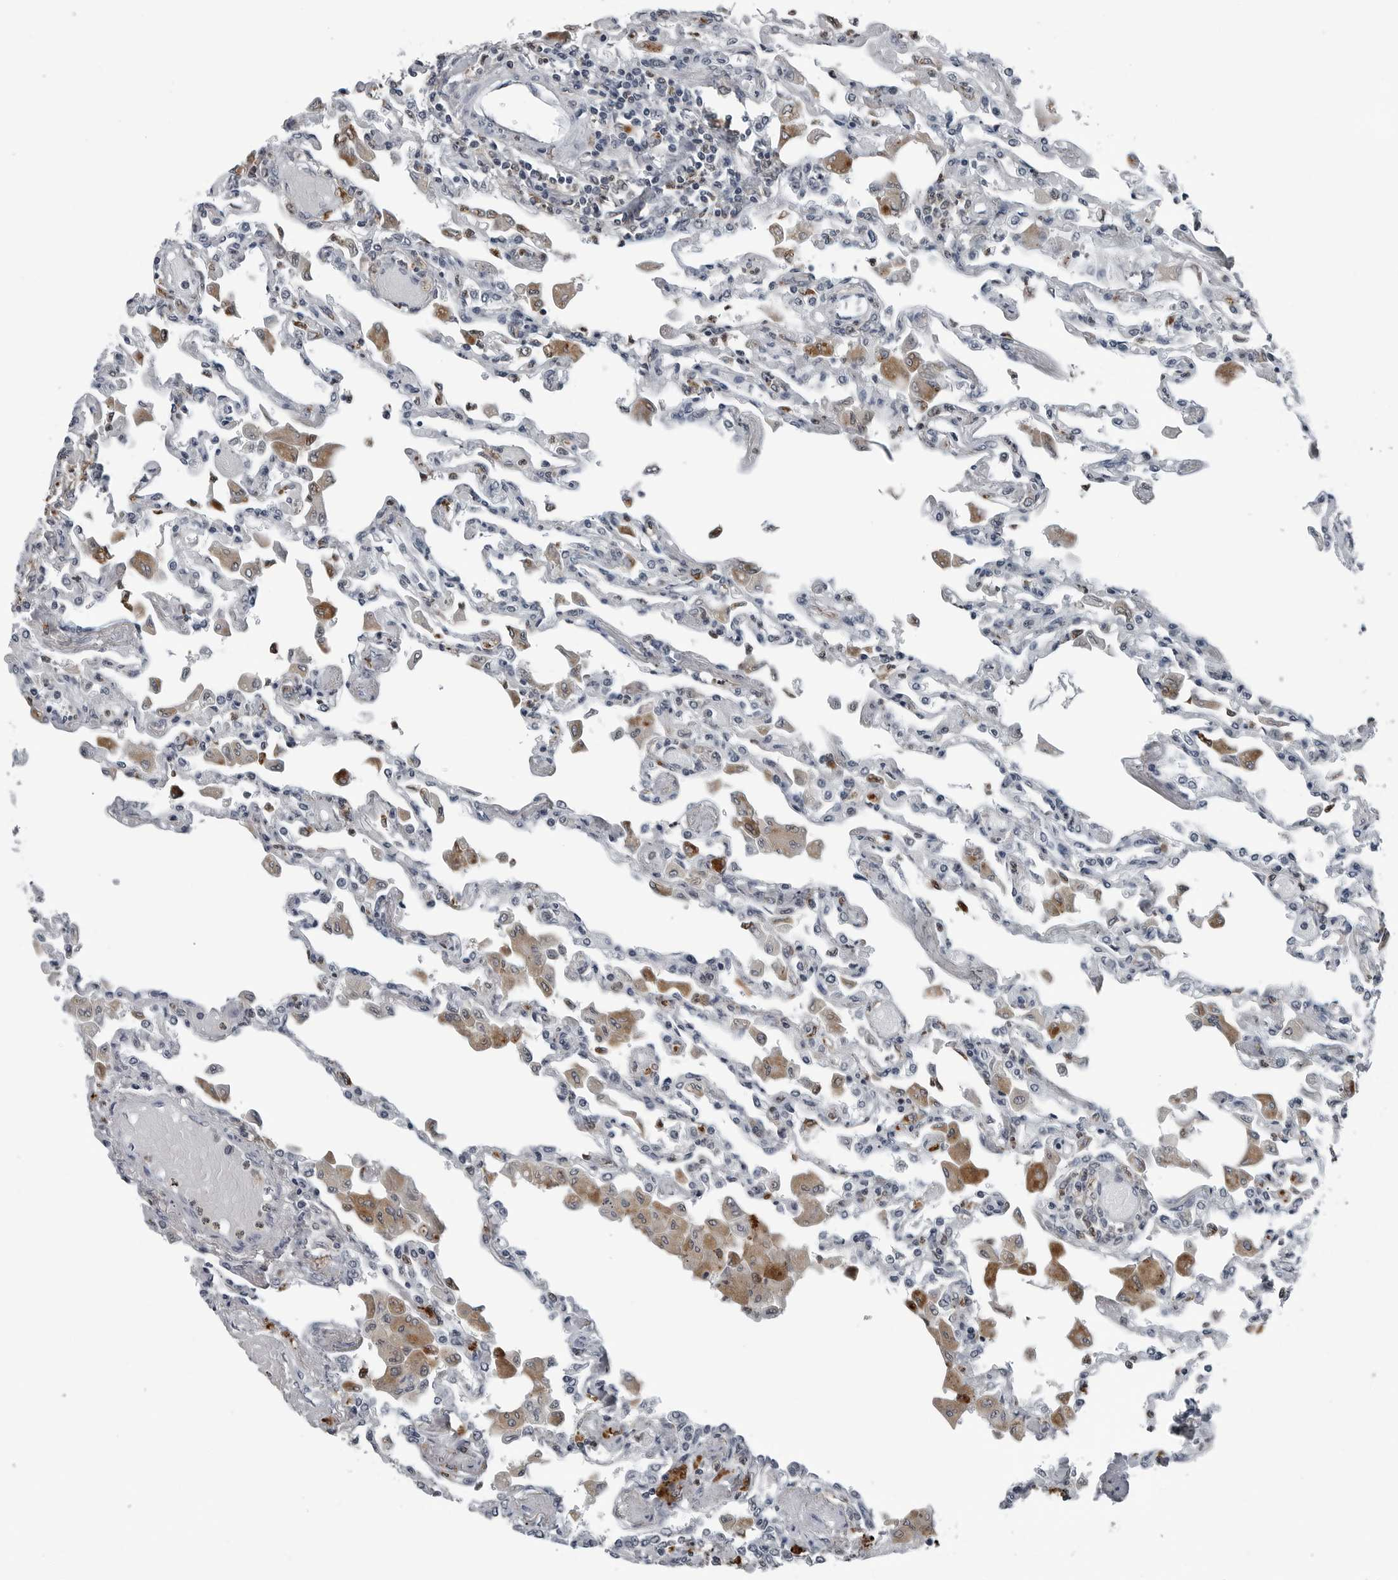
{"staining": {"intensity": "negative", "quantity": "none", "location": "none"}, "tissue": "lung", "cell_type": "Alveolar cells", "image_type": "normal", "snomed": [{"axis": "morphology", "description": "Normal tissue, NOS"}, {"axis": "topography", "description": "Bronchus"}, {"axis": "topography", "description": "Lung"}], "caption": "Immunohistochemistry image of benign human lung stained for a protein (brown), which demonstrates no expression in alveolar cells.", "gene": "AKR1A1", "patient": {"sex": "female", "age": 49}}